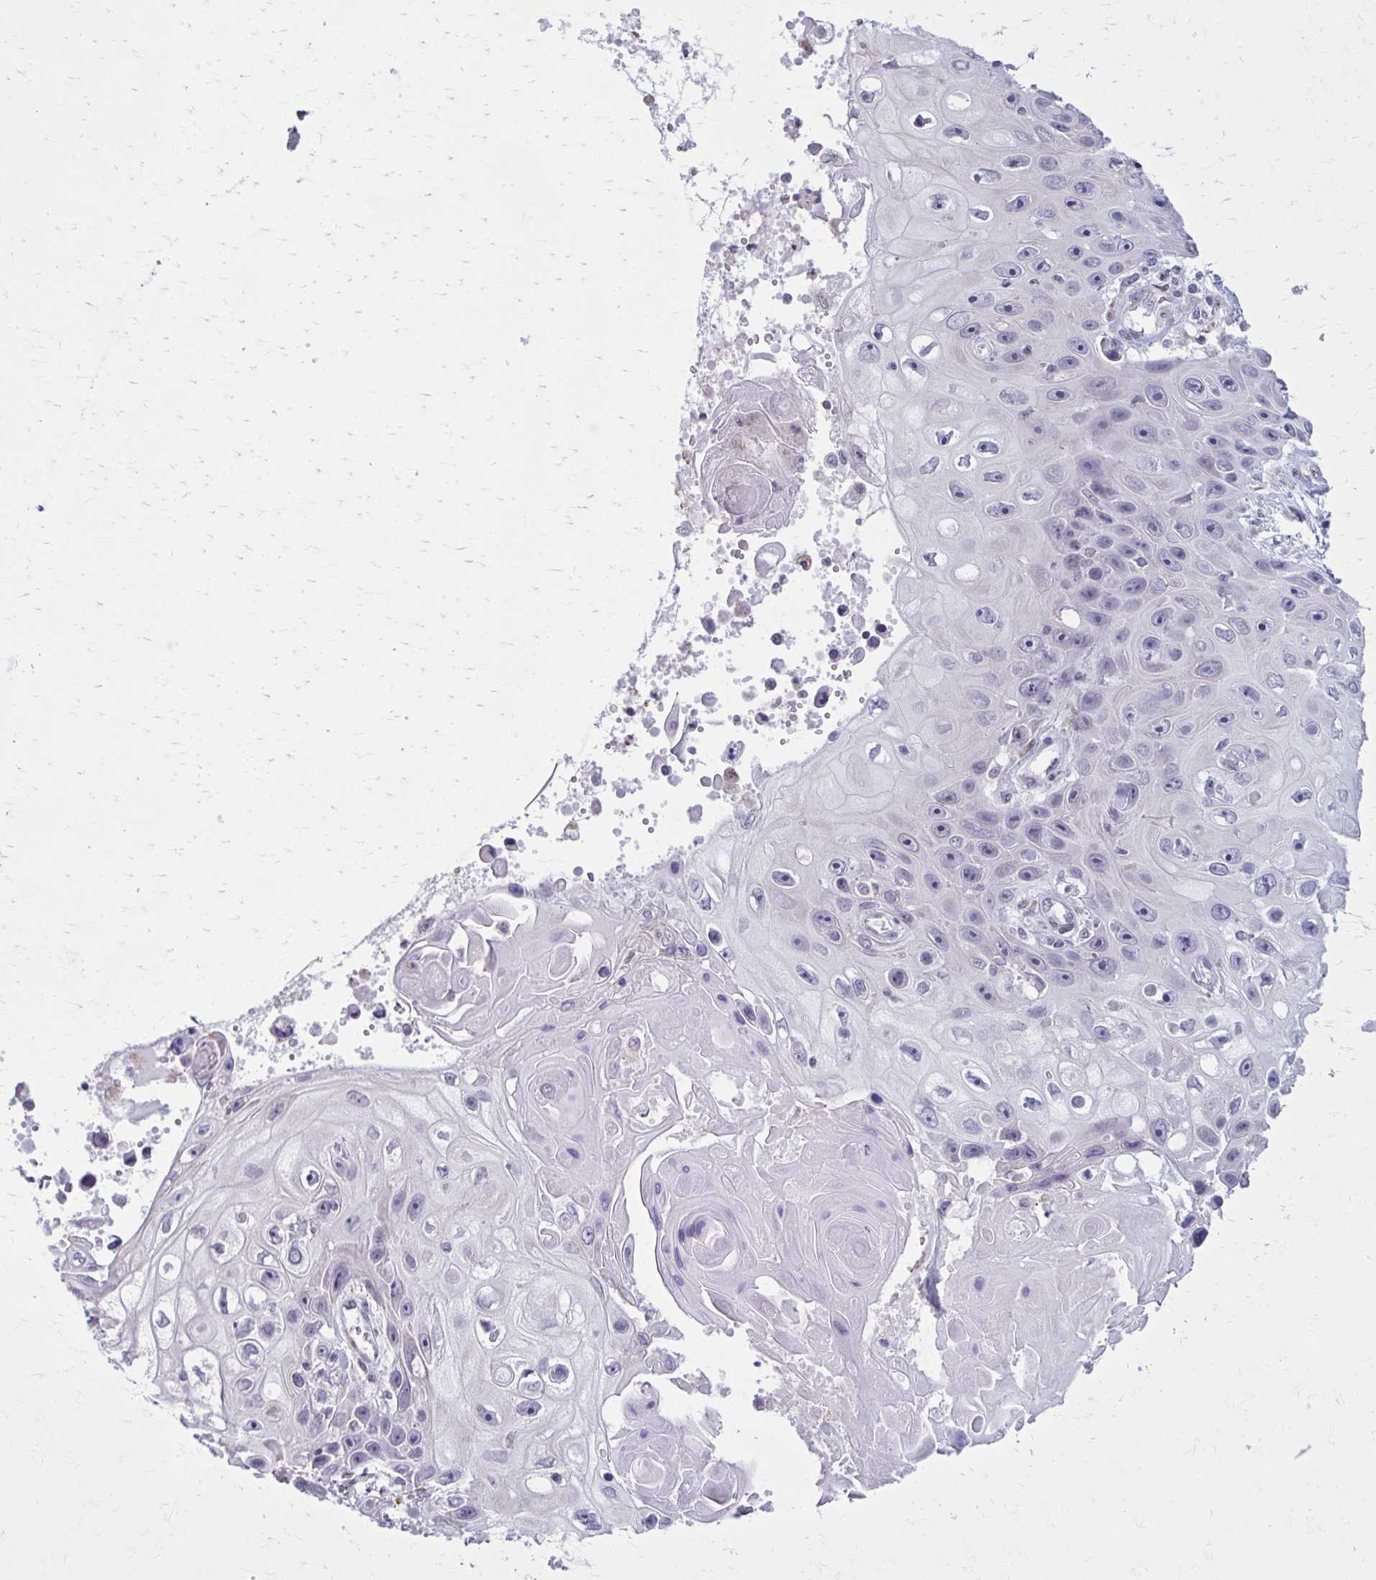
{"staining": {"intensity": "negative", "quantity": "none", "location": "none"}, "tissue": "skin cancer", "cell_type": "Tumor cells", "image_type": "cancer", "snomed": [{"axis": "morphology", "description": "Squamous cell carcinoma, NOS"}, {"axis": "topography", "description": "Skin"}], "caption": "DAB immunohistochemical staining of squamous cell carcinoma (skin) reveals no significant staining in tumor cells.", "gene": "PROSER1", "patient": {"sex": "male", "age": 82}}